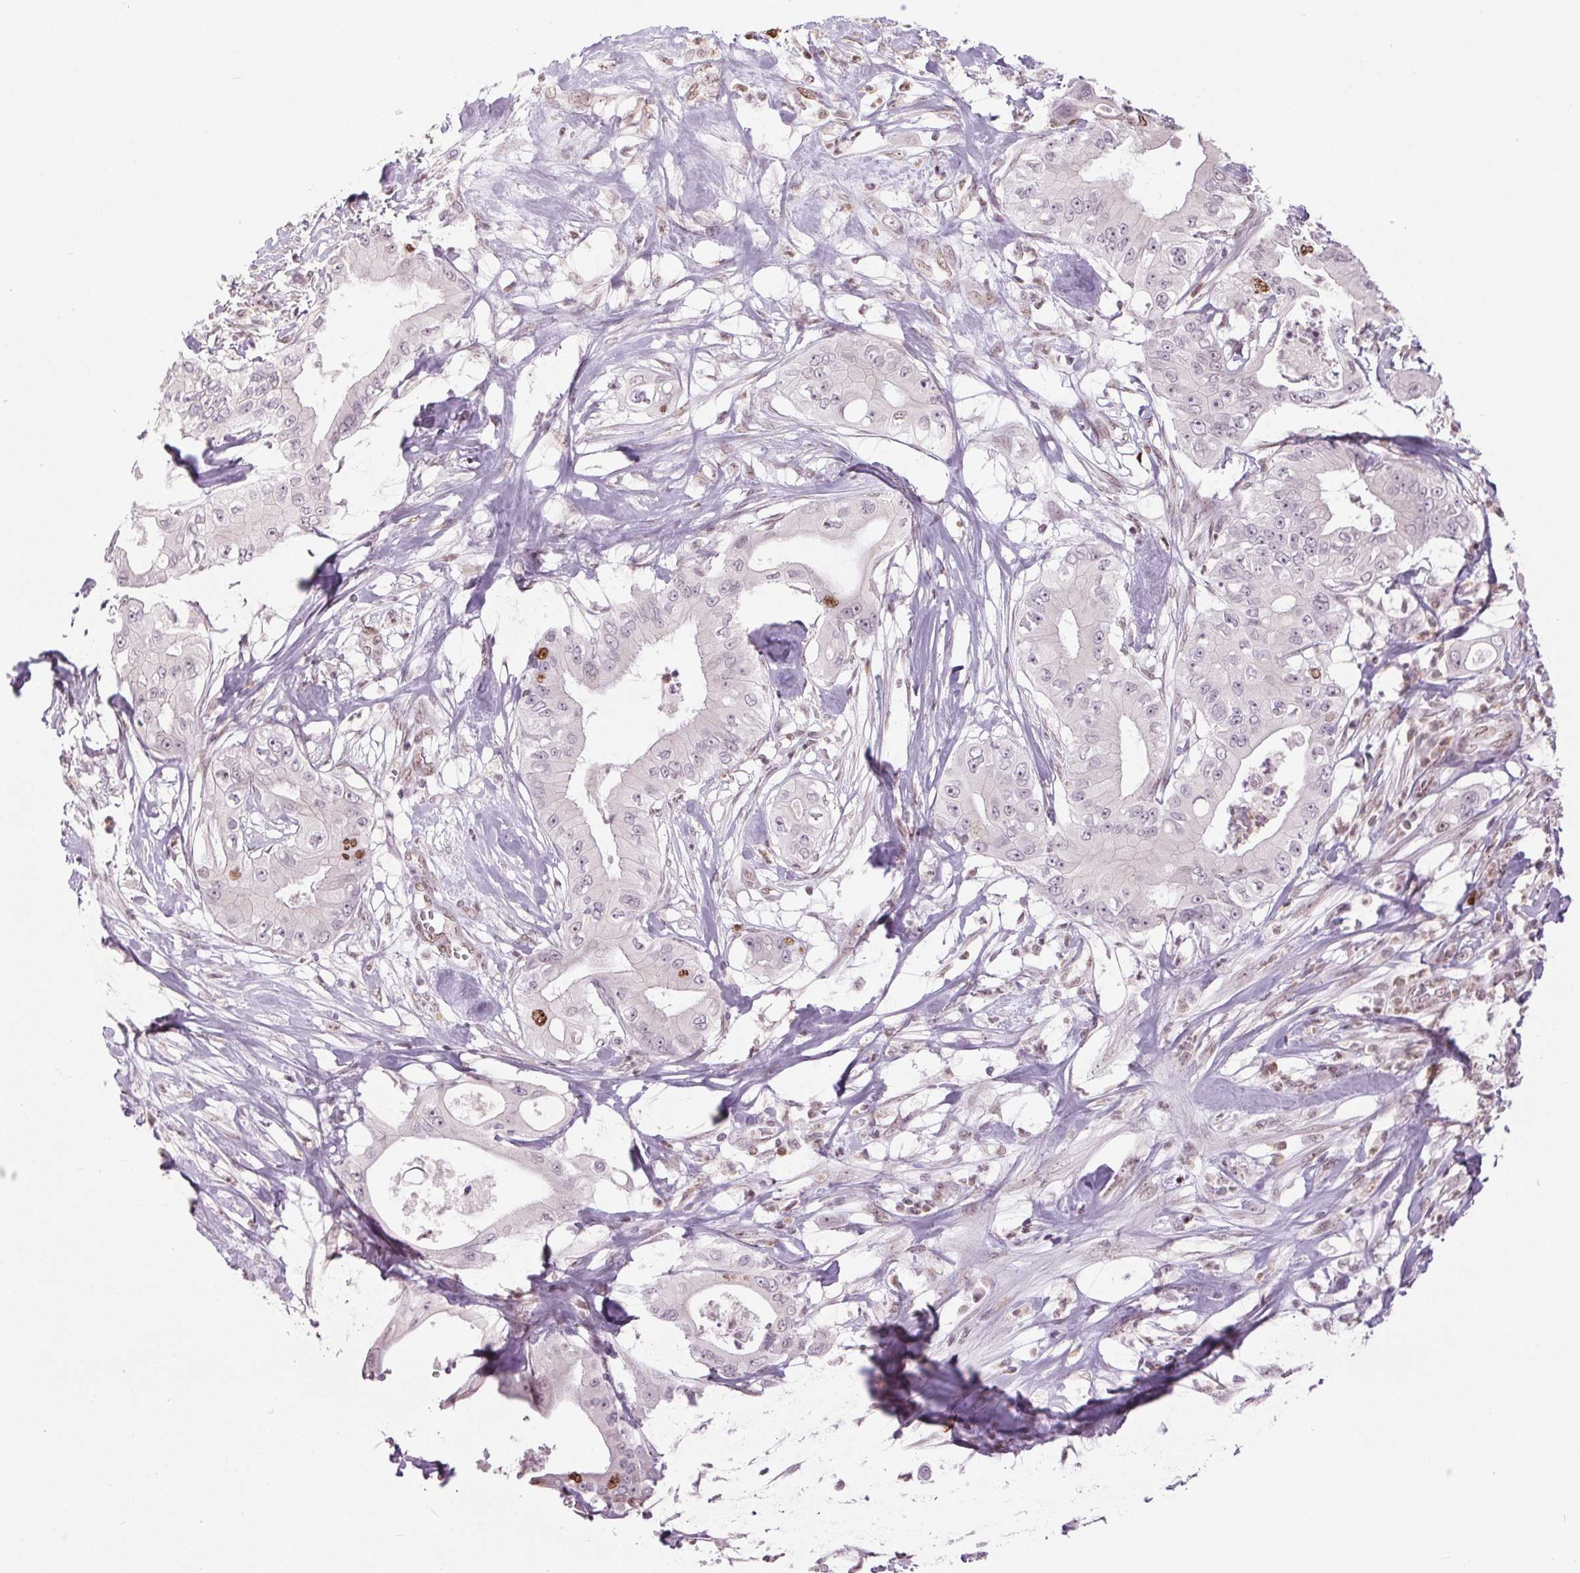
{"staining": {"intensity": "moderate", "quantity": "<25%", "location": "nuclear"}, "tissue": "pancreatic cancer", "cell_type": "Tumor cells", "image_type": "cancer", "snomed": [{"axis": "morphology", "description": "Adenocarcinoma, NOS"}, {"axis": "topography", "description": "Pancreas"}], "caption": "Protein expression analysis of human pancreatic adenocarcinoma reveals moderate nuclear staining in about <25% of tumor cells.", "gene": "SMIM6", "patient": {"sex": "male", "age": 71}}